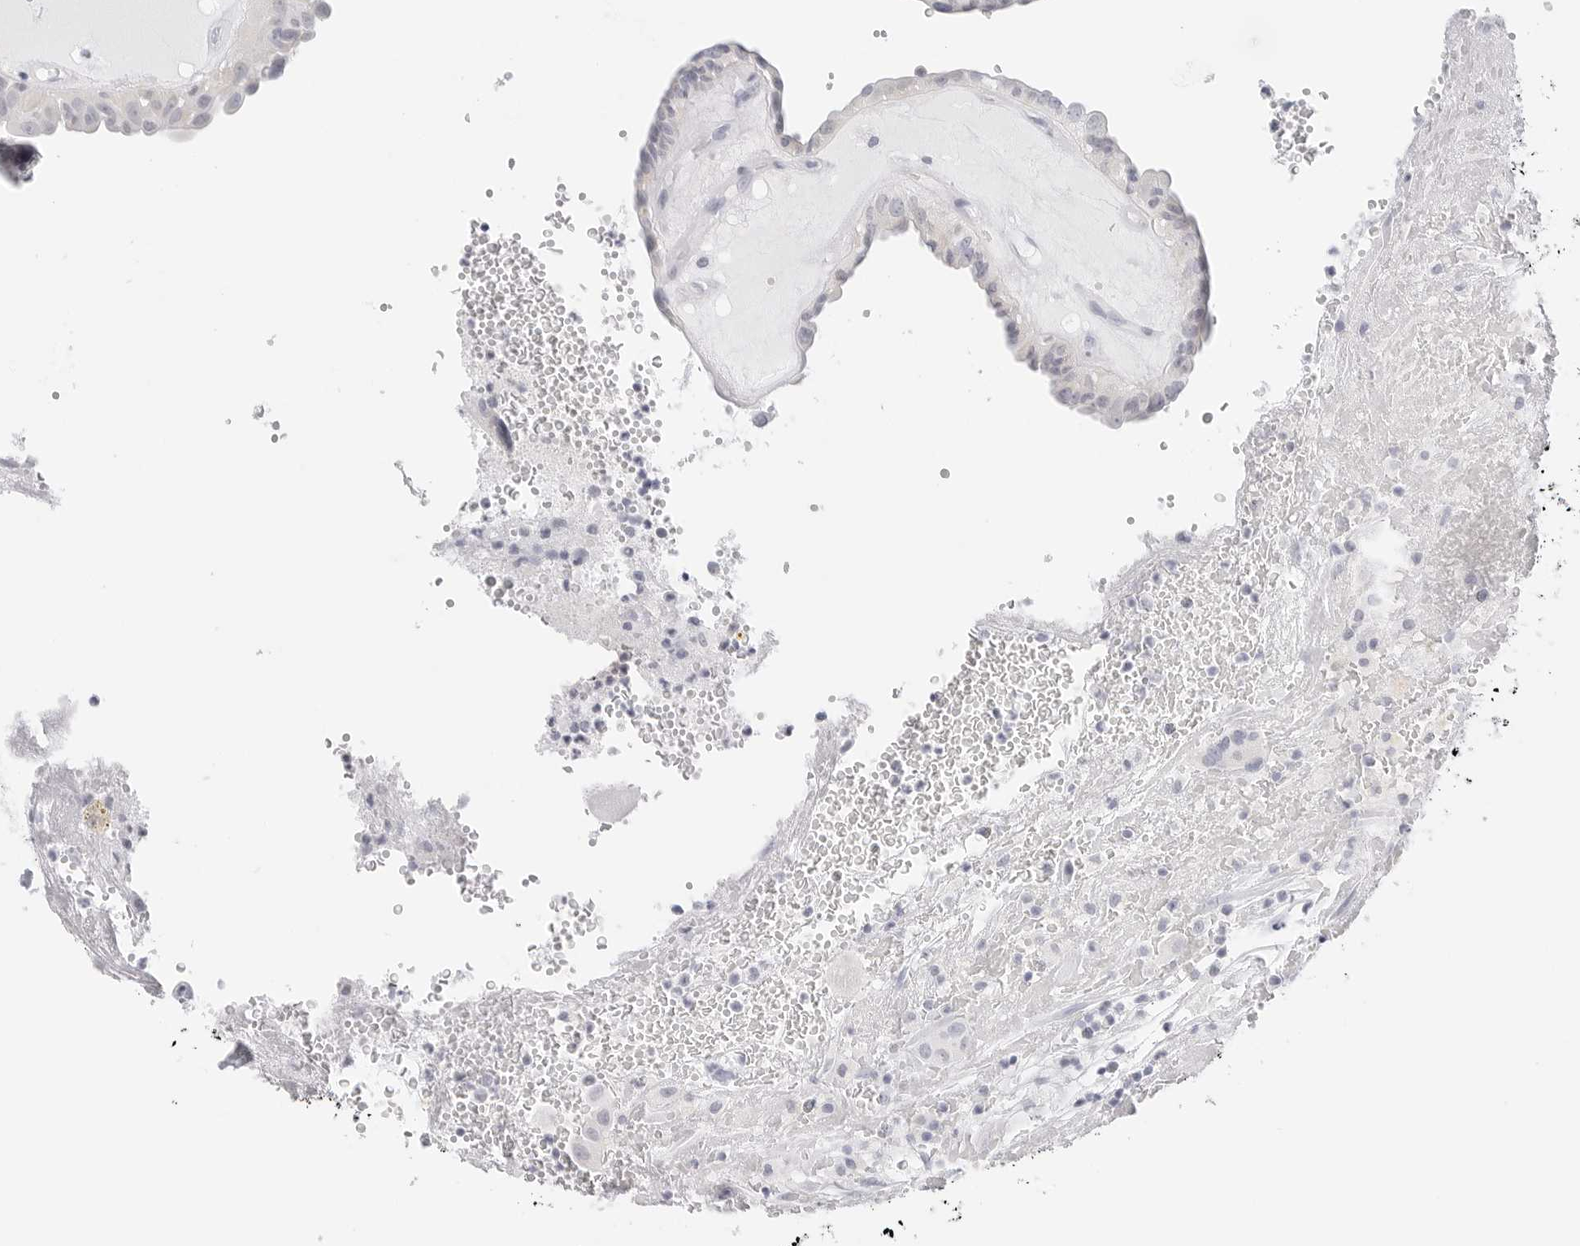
{"staining": {"intensity": "negative", "quantity": "none", "location": "none"}, "tissue": "thyroid cancer", "cell_type": "Tumor cells", "image_type": "cancer", "snomed": [{"axis": "morphology", "description": "Papillary adenocarcinoma, NOS"}, {"axis": "topography", "description": "Thyroid gland"}], "caption": "A histopathology image of thyroid cancer (papillary adenocarcinoma) stained for a protein reveals no brown staining in tumor cells.", "gene": "HMGCS2", "patient": {"sex": "male", "age": 77}}